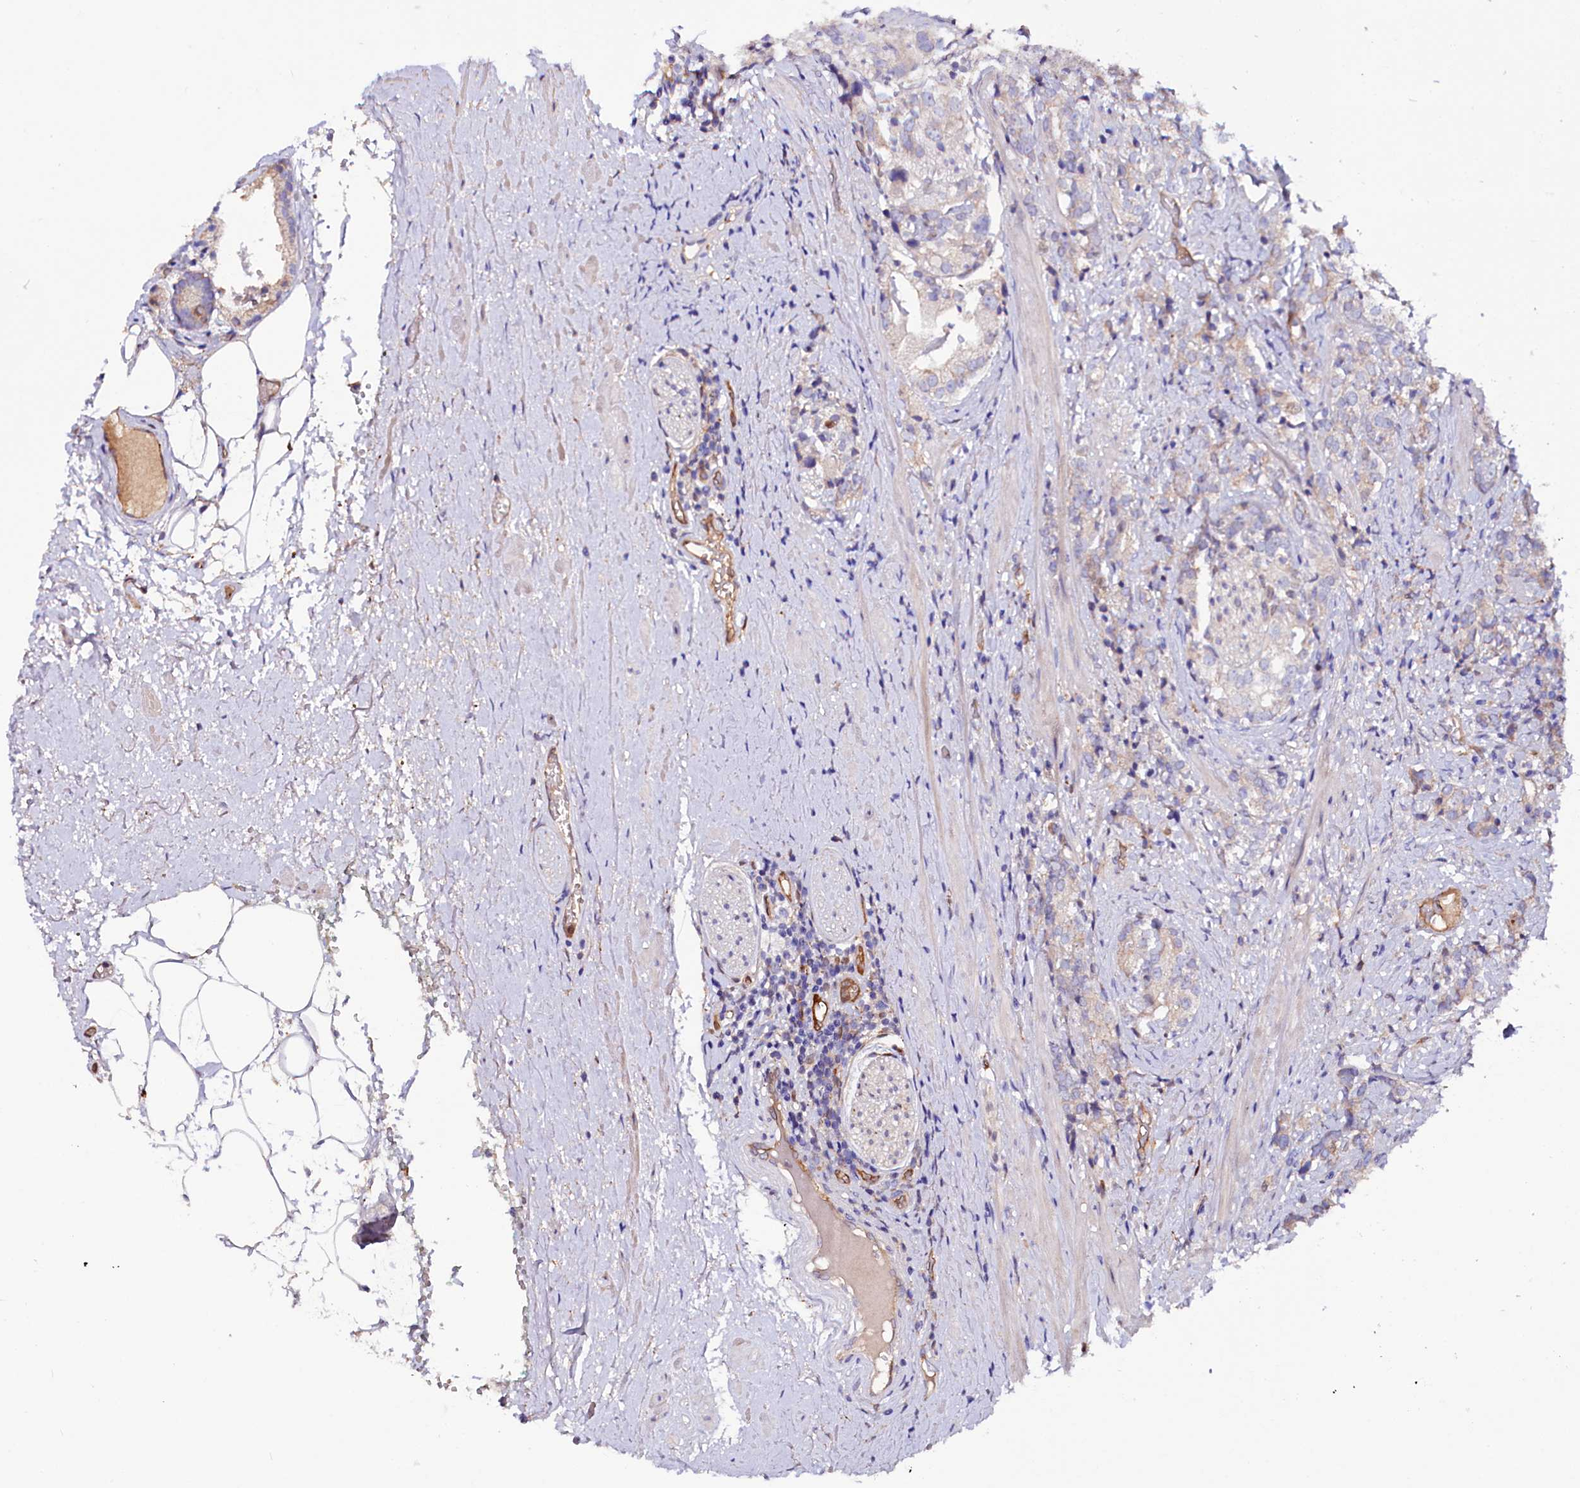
{"staining": {"intensity": "negative", "quantity": "none", "location": "none"}, "tissue": "prostate cancer", "cell_type": "Tumor cells", "image_type": "cancer", "snomed": [{"axis": "morphology", "description": "Adenocarcinoma, High grade"}, {"axis": "topography", "description": "Prostate"}], "caption": "Tumor cells show no significant staining in high-grade adenocarcinoma (prostate).", "gene": "IL17RD", "patient": {"sex": "male", "age": 69}}